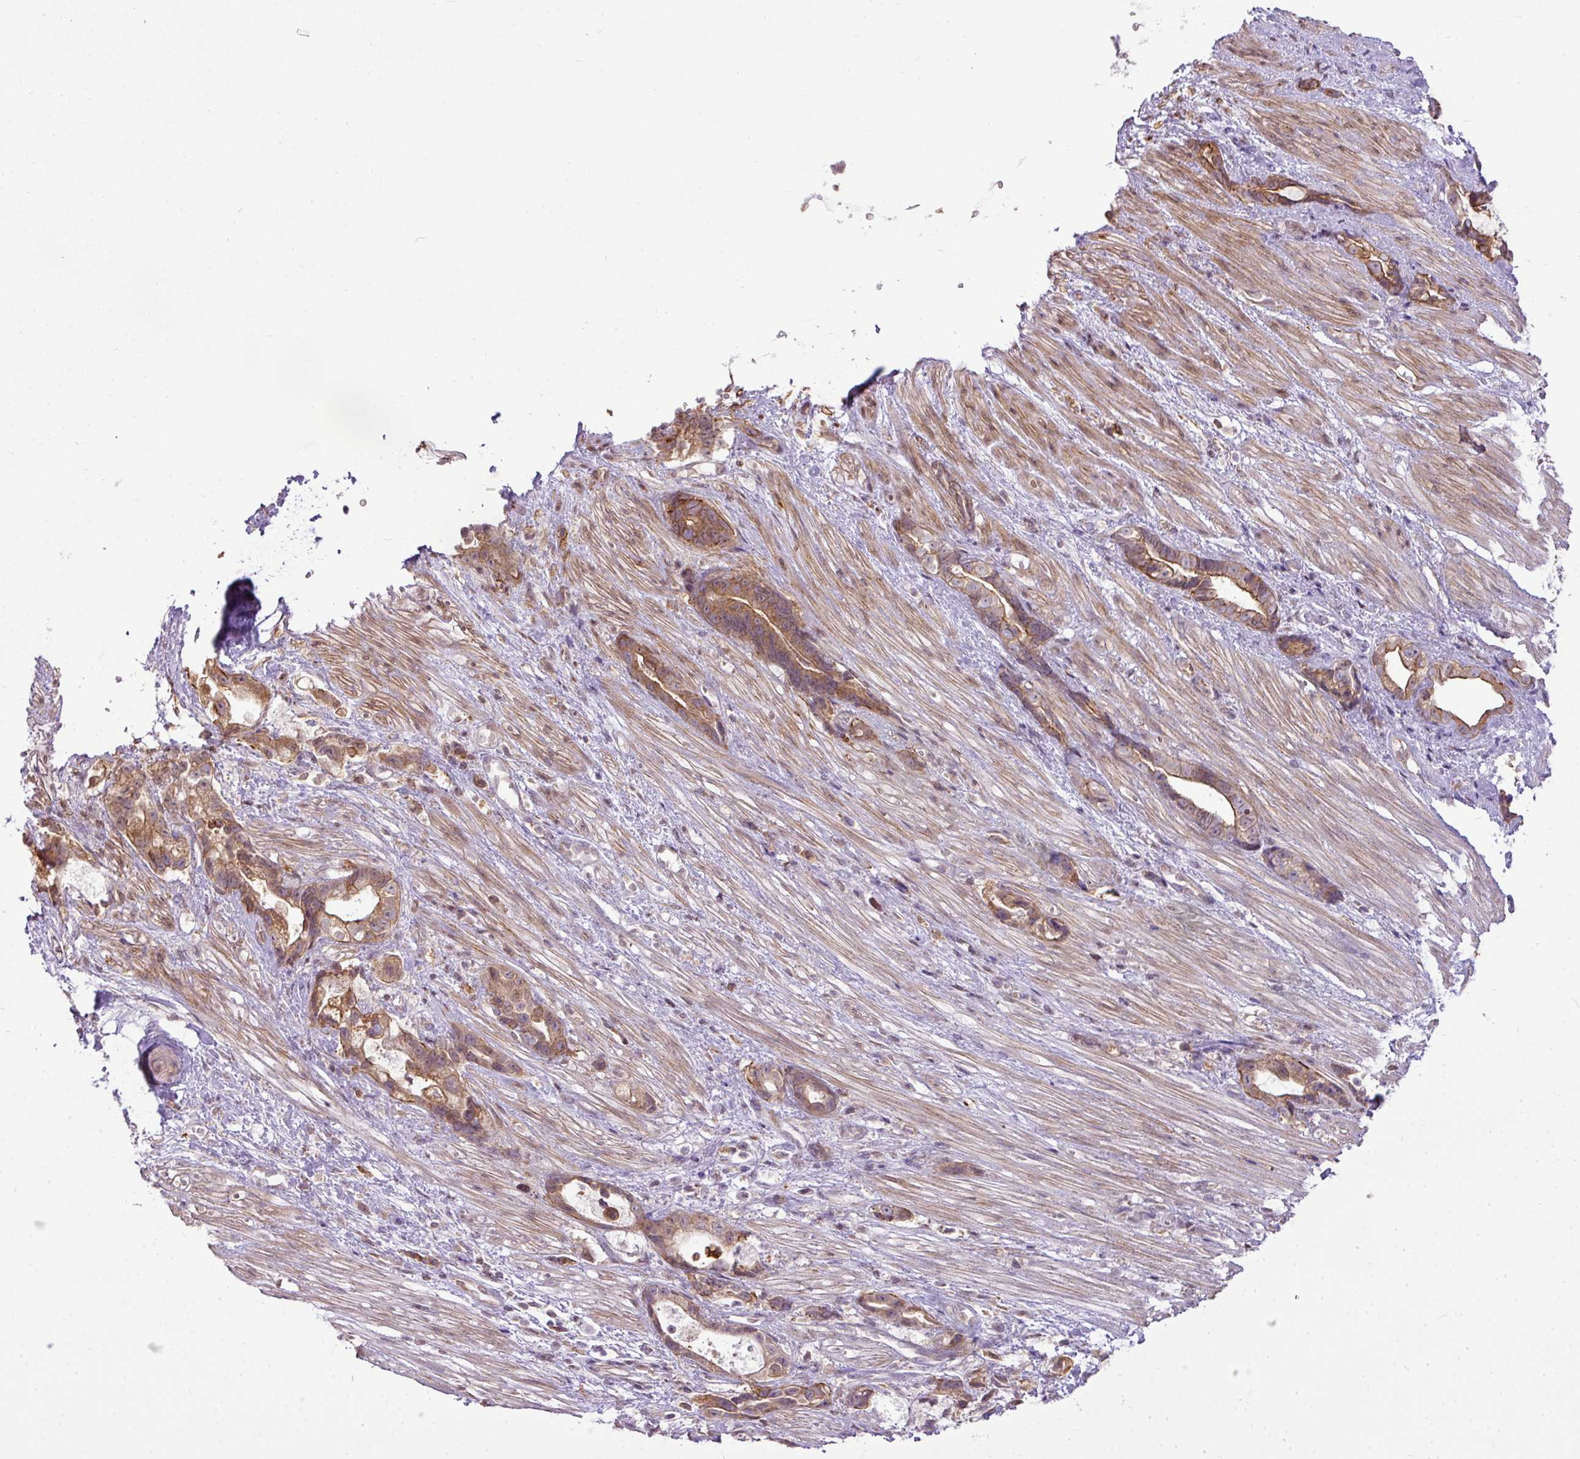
{"staining": {"intensity": "moderate", "quantity": ">75%", "location": "cytoplasmic/membranous"}, "tissue": "stomach cancer", "cell_type": "Tumor cells", "image_type": "cancer", "snomed": [{"axis": "morphology", "description": "Adenocarcinoma, NOS"}, {"axis": "topography", "description": "Stomach"}], "caption": "Moderate cytoplasmic/membranous protein expression is identified in approximately >75% of tumor cells in stomach cancer (adenocarcinoma).", "gene": "COX18", "patient": {"sex": "male", "age": 55}}